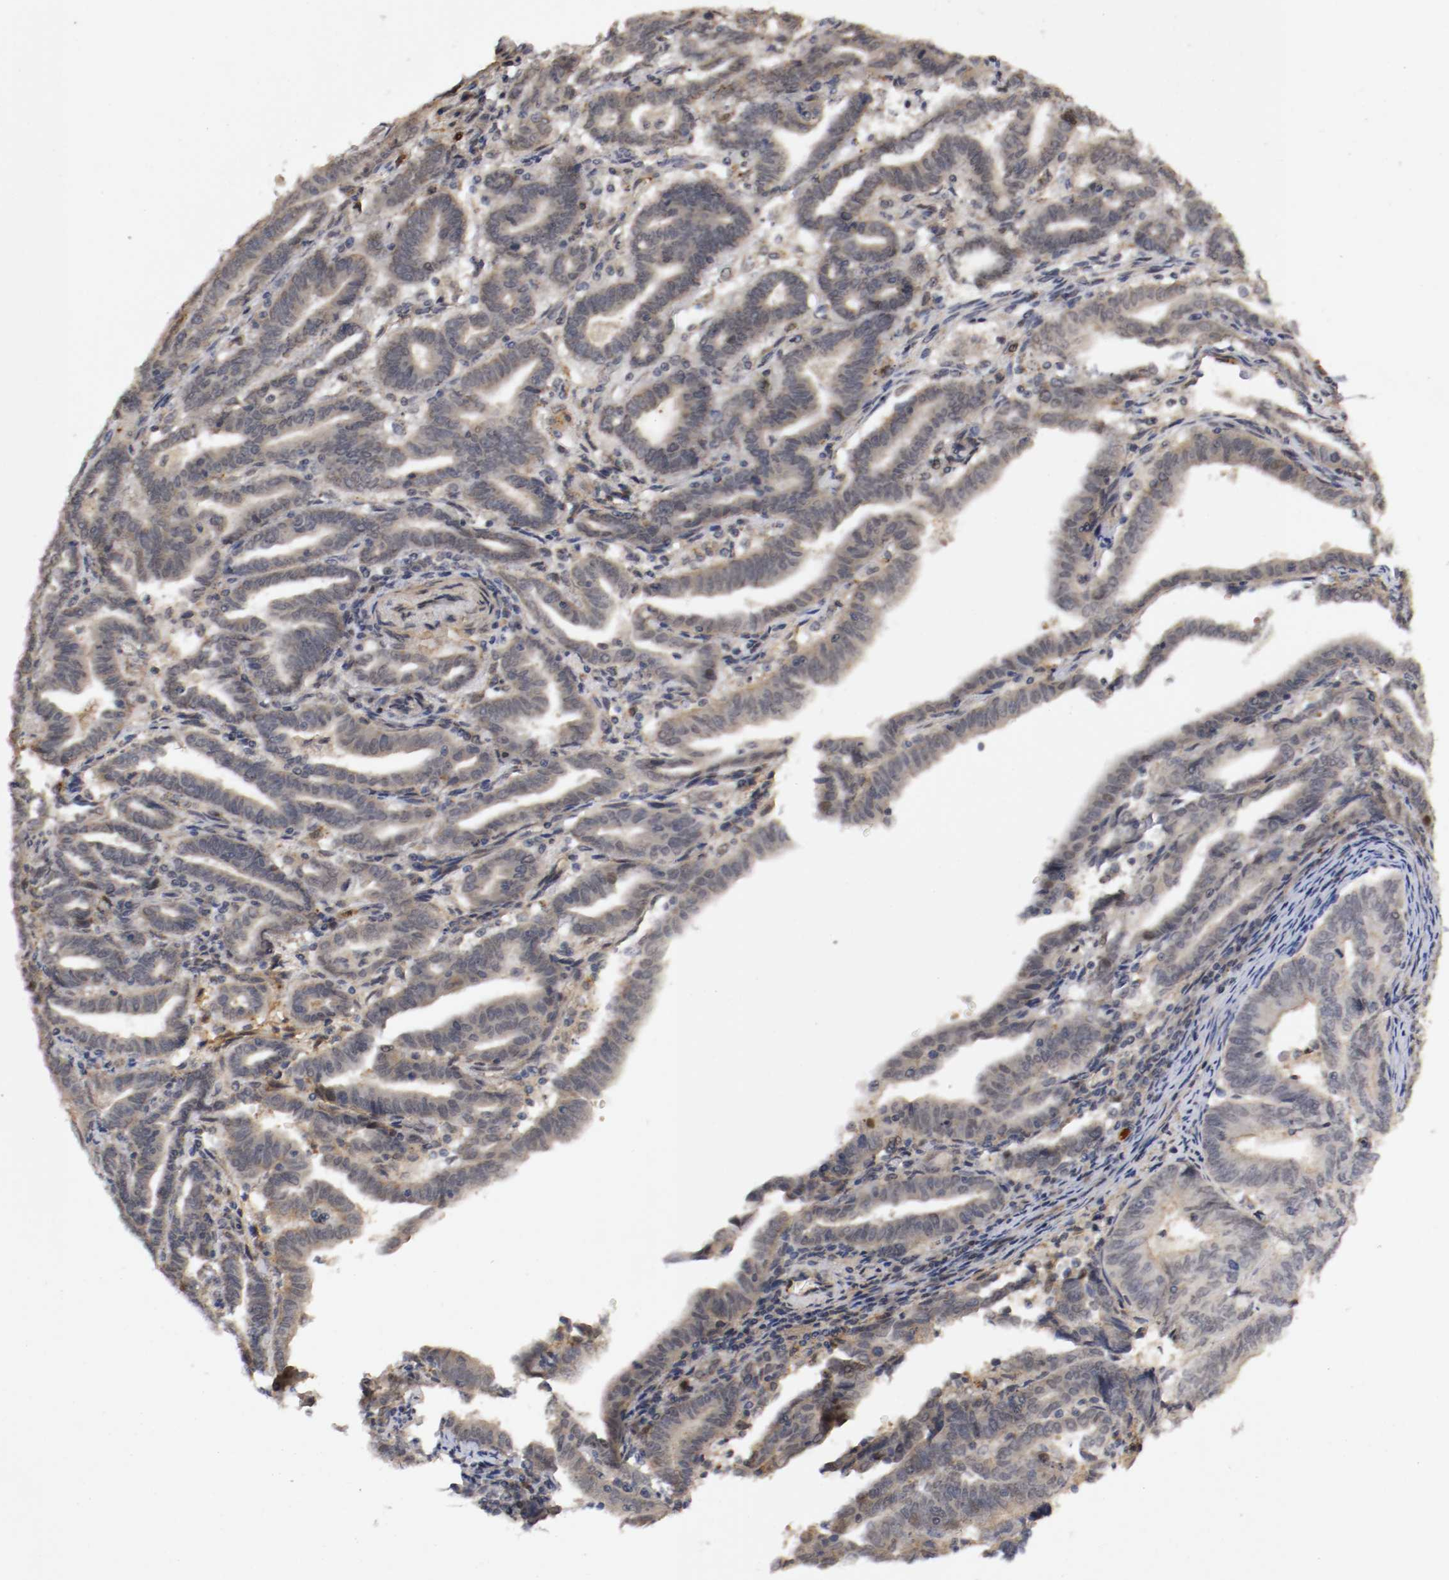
{"staining": {"intensity": "weak", "quantity": "25%-75%", "location": "cytoplasmic/membranous"}, "tissue": "endometrial cancer", "cell_type": "Tumor cells", "image_type": "cancer", "snomed": [{"axis": "morphology", "description": "Adenocarcinoma, NOS"}, {"axis": "topography", "description": "Uterus"}], "caption": "An immunohistochemistry image of neoplastic tissue is shown. Protein staining in brown shows weak cytoplasmic/membranous positivity in endometrial adenocarcinoma within tumor cells.", "gene": "TNFRSF1B", "patient": {"sex": "female", "age": 83}}